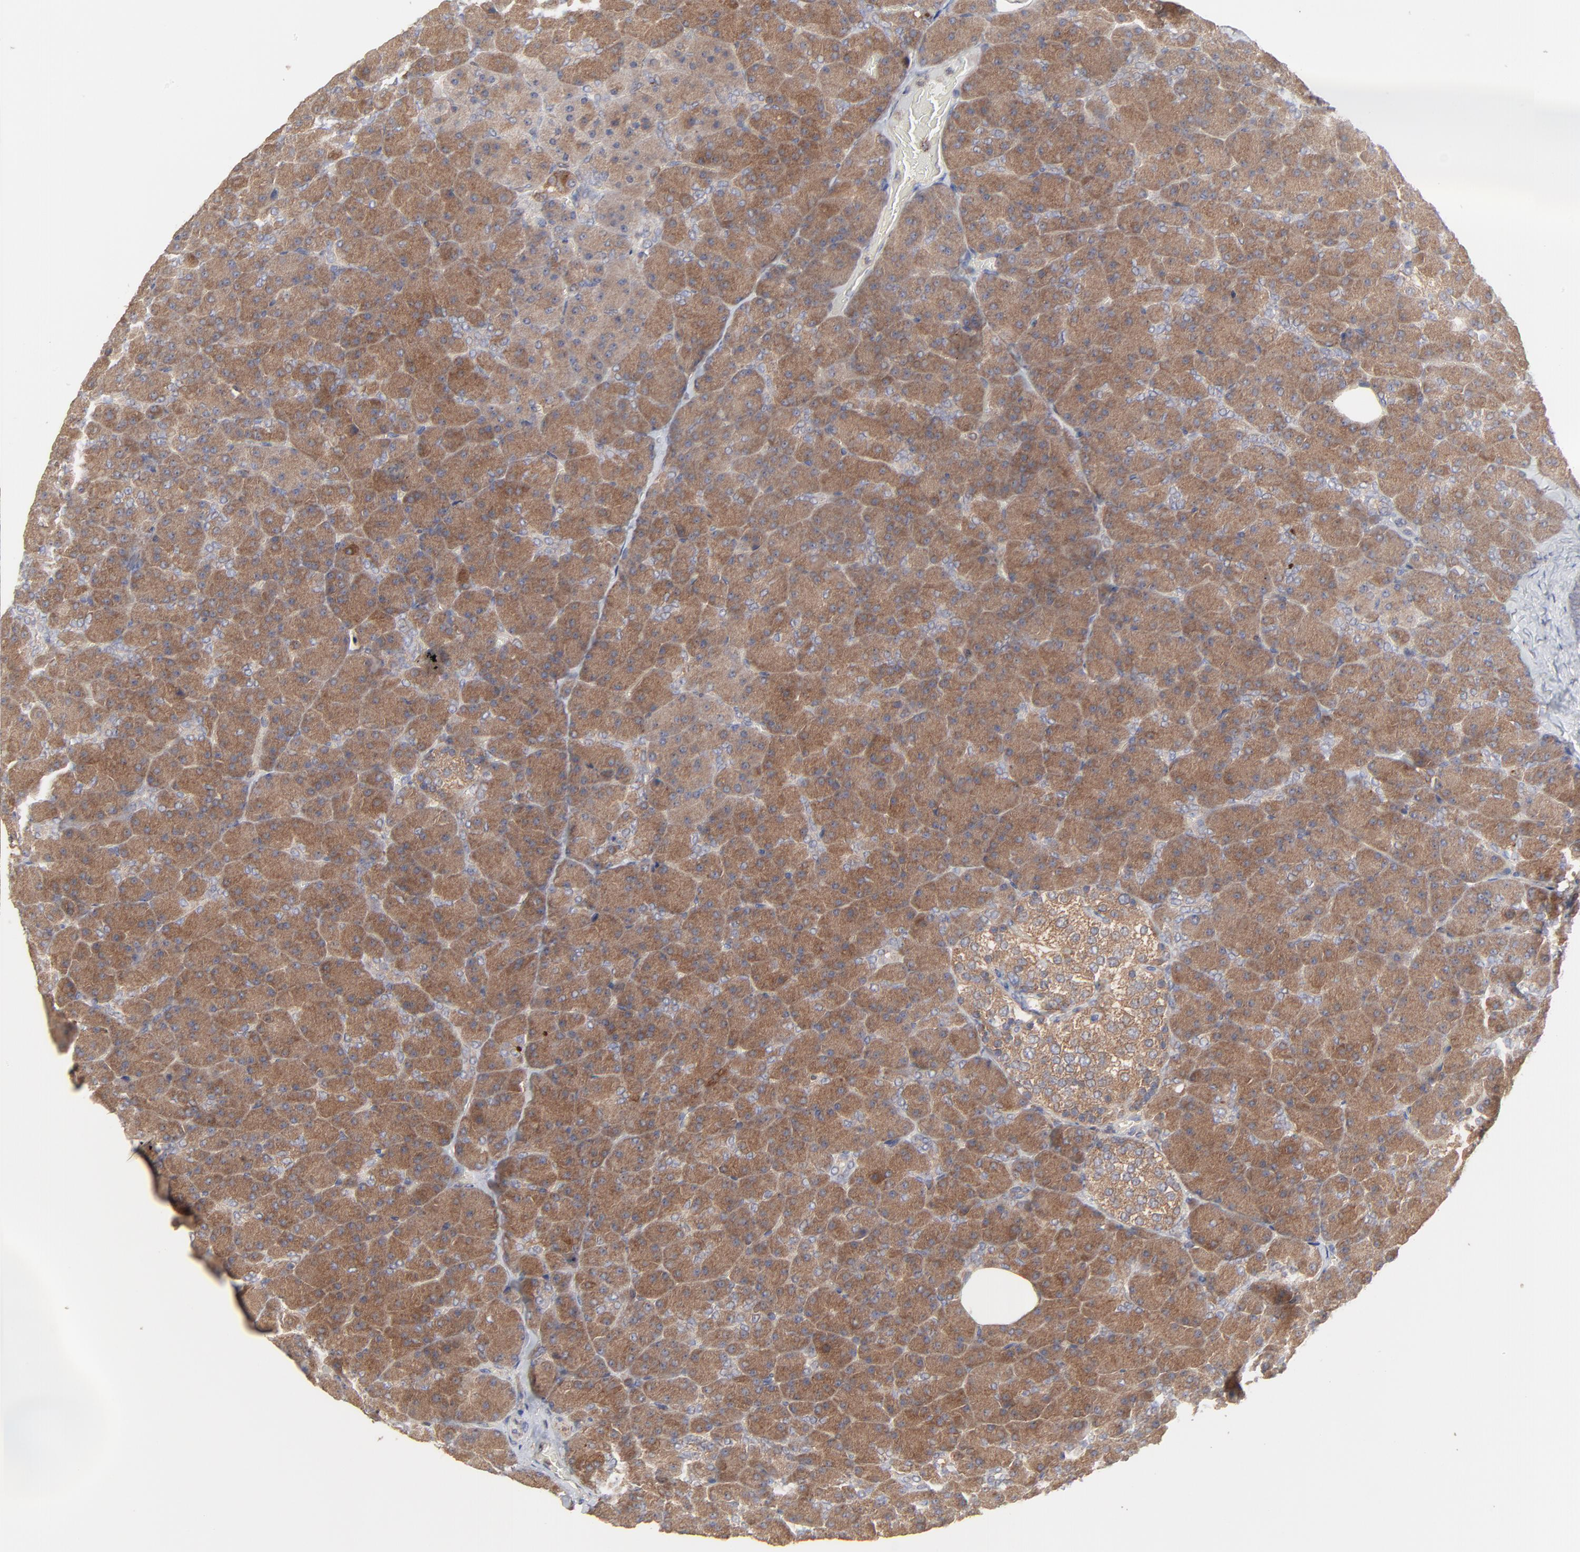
{"staining": {"intensity": "strong", "quantity": ">75%", "location": "cytoplasmic/membranous"}, "tissue": "pancreas", "cell_type": "Exocrine glandular cells", "image_type": "normal", "snomed": [{"axis": "morphology", "description": "Normal tissue, NOS"}, {"axis": "topography", "description": "Pancreas"}], "caption": "About >75% of exocrine glandular cells in unremarkable human pancreas exhibit strong cytoplasmic/membranous protein staining as visualized by brown immunohistochemical staining.", "gene": "RAB9A", "patient": {"sex": "female", "age": 35}}